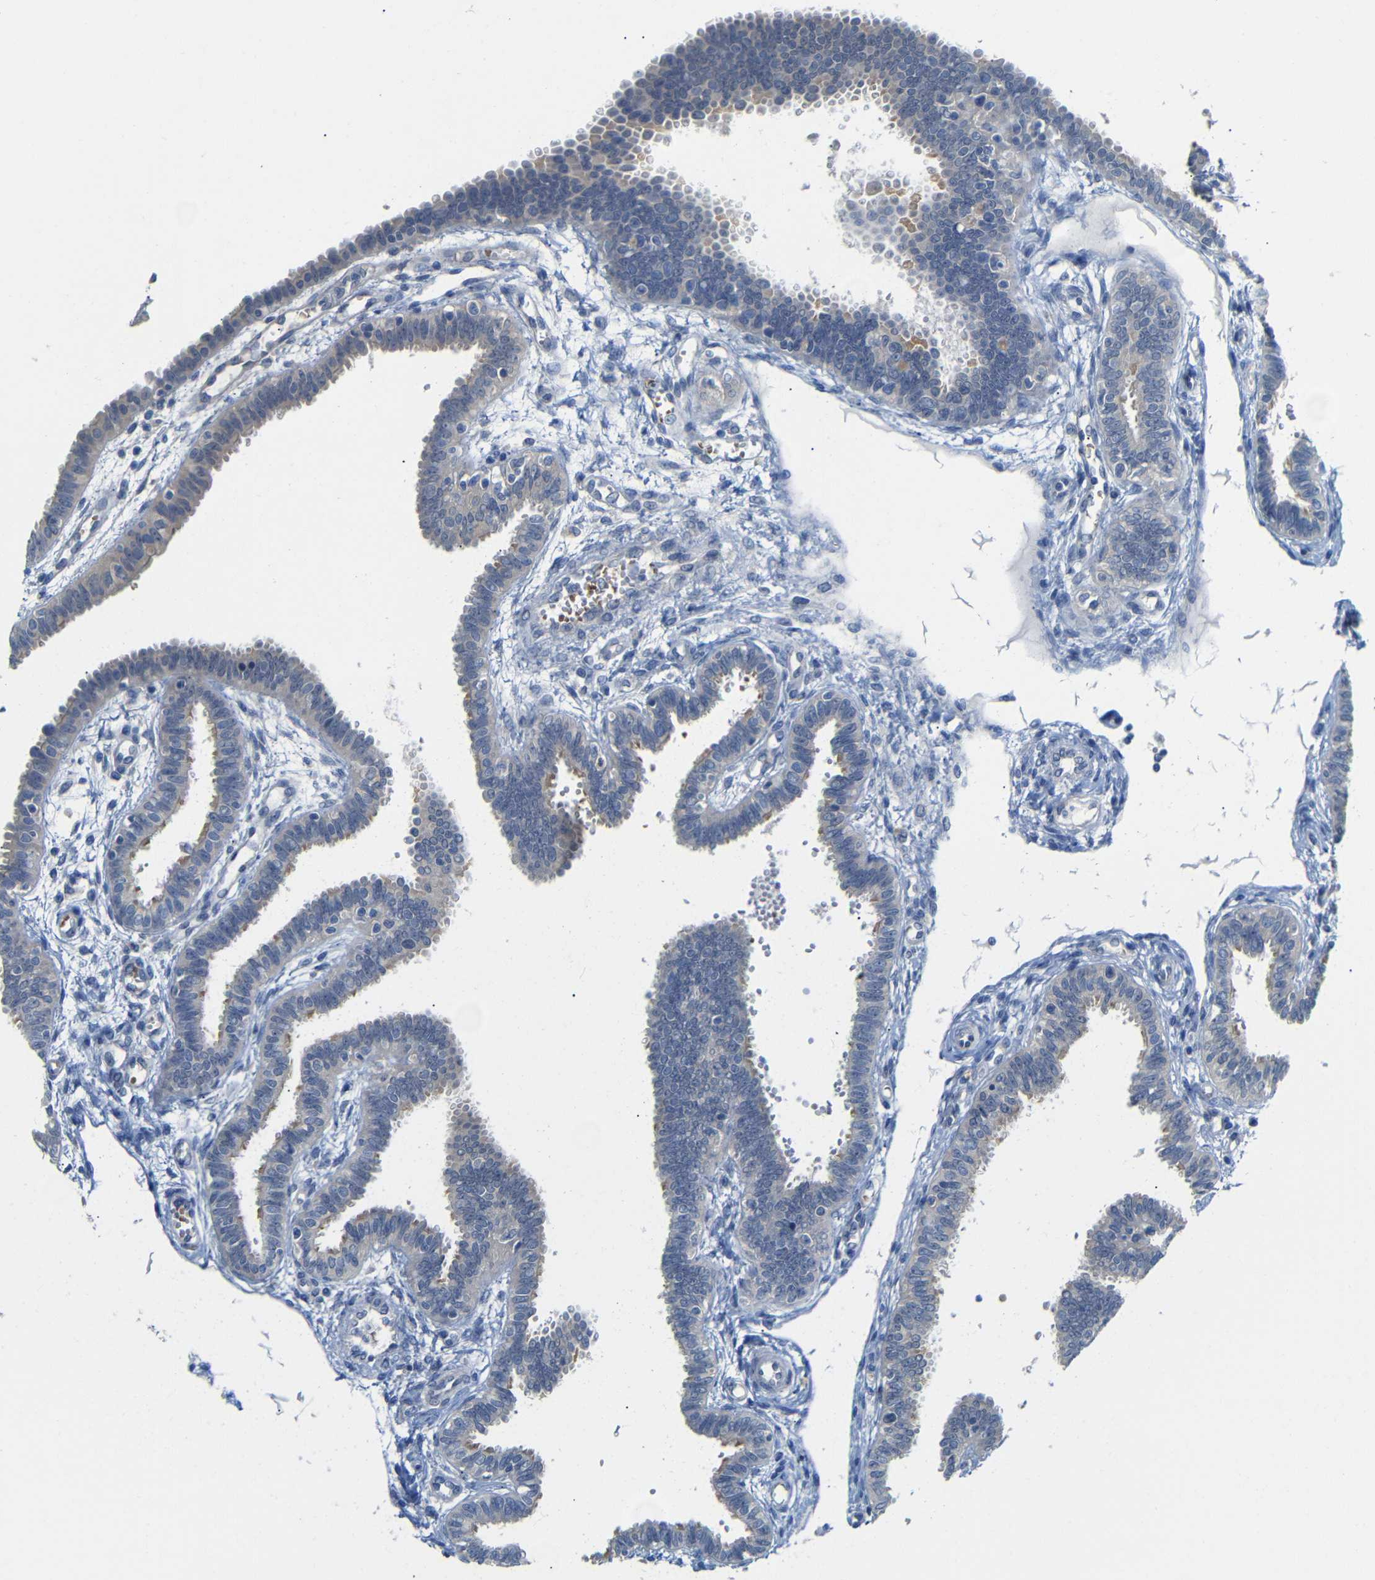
{"staining": {"intensity": "weak", "quantity": ">75%", "location": "cytoplasmic/membranous"}, "tissue": "fallopian tube", "cell_type": "Glandular cells", "image_type": "normal", "snomed": [{"axis": "morphology", "description": "Normal tissue, NOS"}, {"axis": "topography", "description": "Fallopian tube"}], "caption": "A micrograph showing weak cytoplasmic/membranous expression in approximately >75% of glandular cells in benign fallopian tube, as visualized by brown immunohistochemical staining.", "gene": "TBC1D32", "patient": {"sex": "female", "age": 32}}